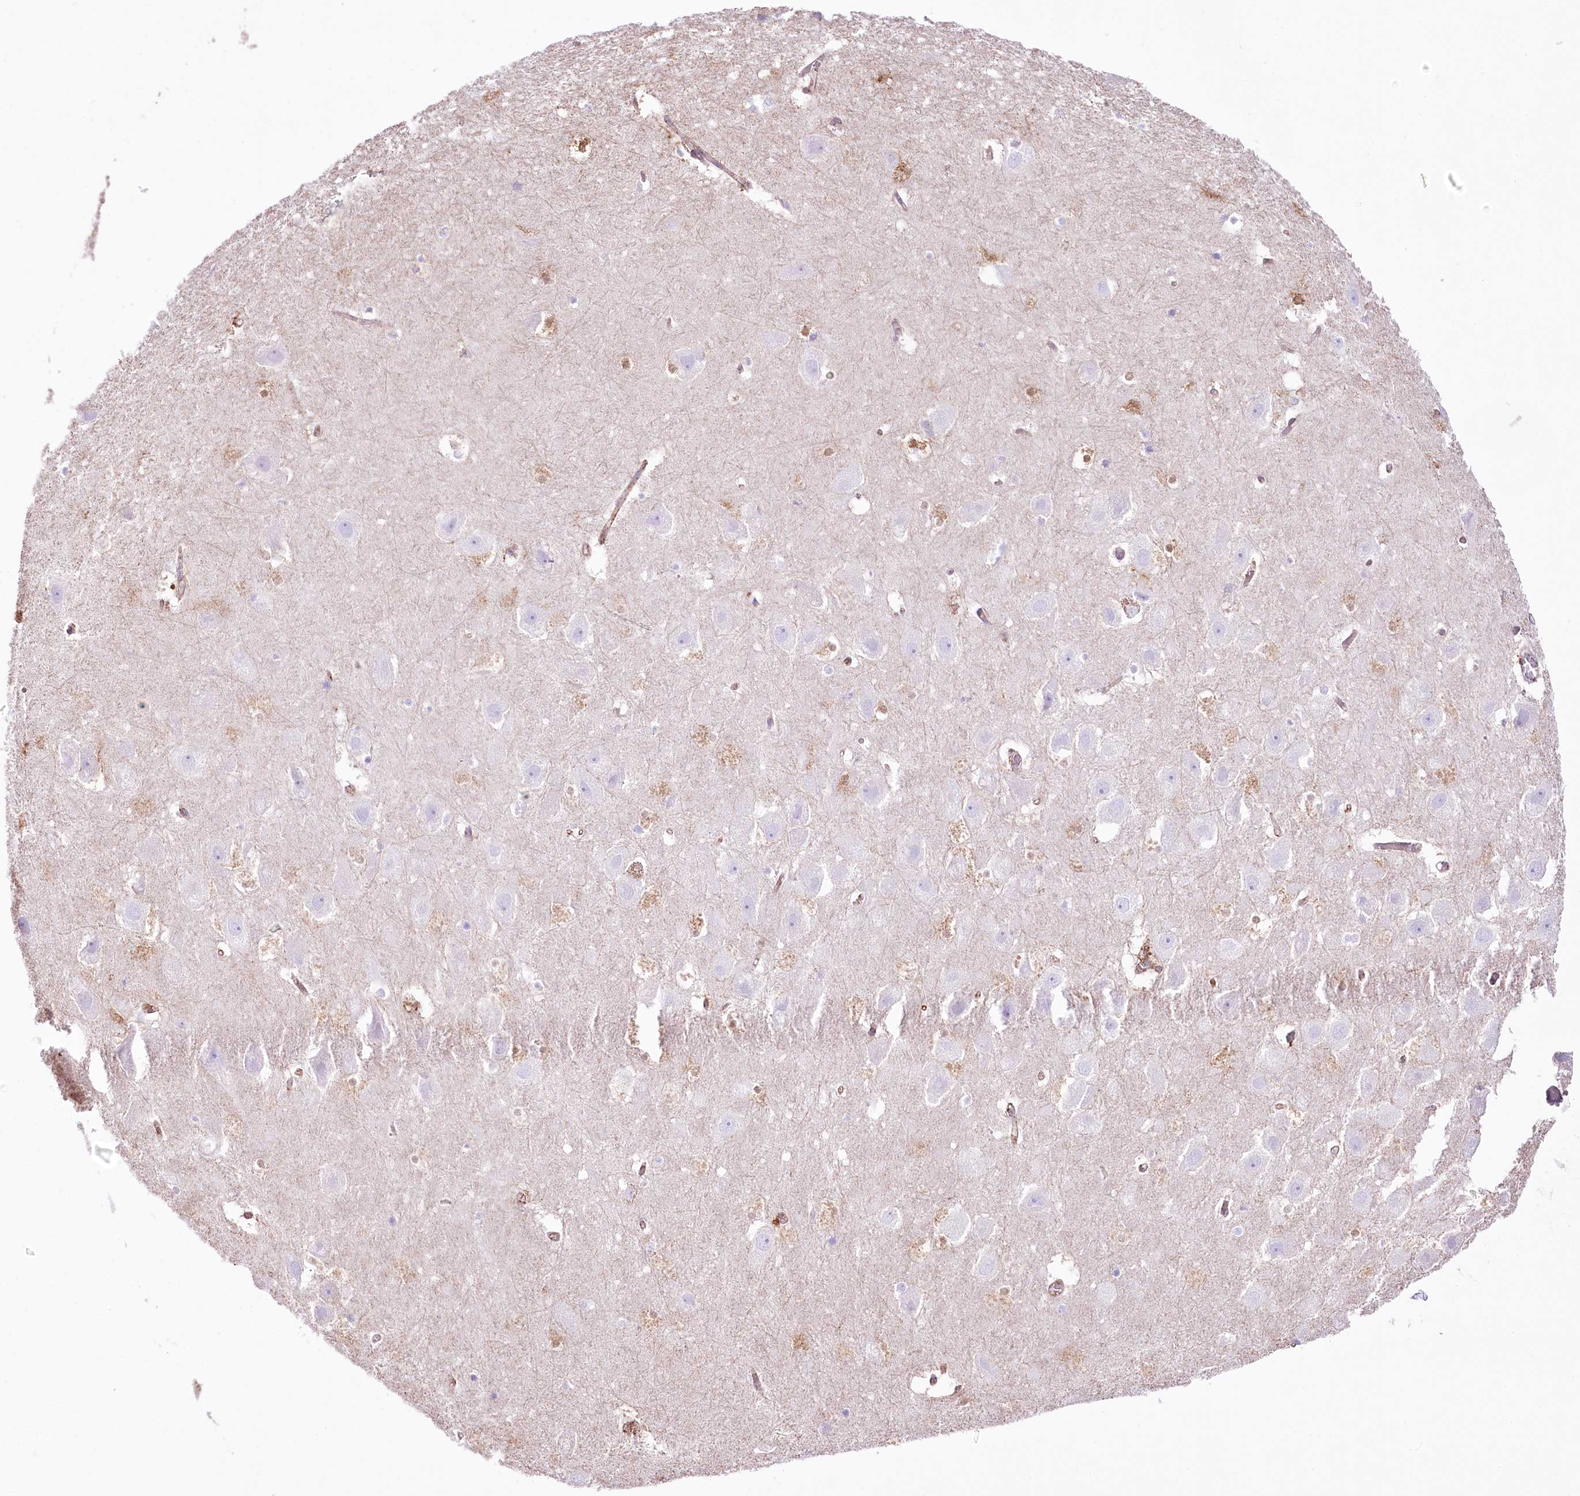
{"staining": {"intensity": "negative", "quantity": "none", "location": "none"}, "tissue": "hippocampus", "cell_type": "Glial cells", "image_type": "normal", "snomed": [{"axis": "morphology", "description": "Normal tissue, NOS"}, {"axis": "topography", "description": "Hippocampus"}], "caption": "Immunohistochemistry micrograph of normal hippocampus stained for a protein (brown), which shows no positivity in glial cells. (Brightfield microscopy of DAB immunohistochemistry at high magnification).", "gene": "FAM216A", "patient": {"sex": "female", "age": 52}}